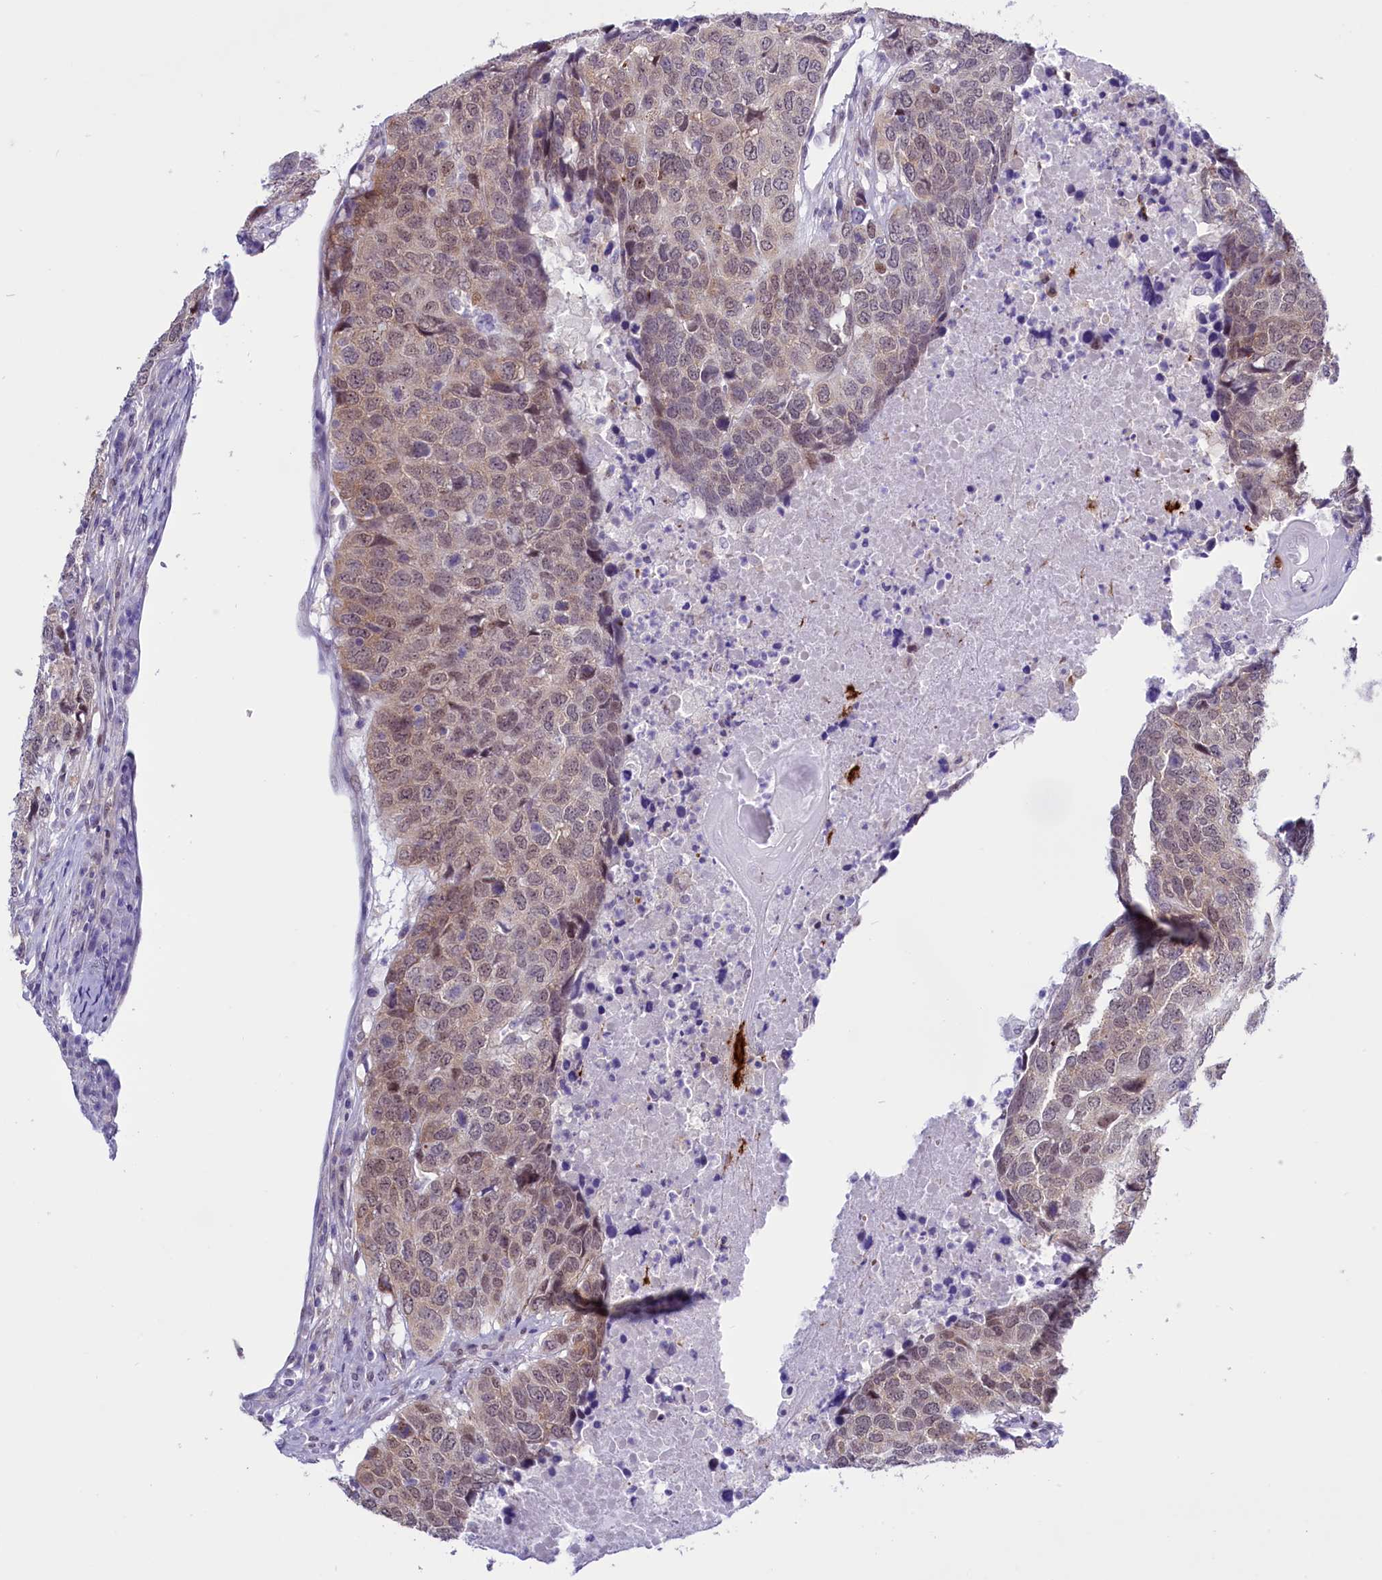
{"staining": {"intensity": "weak", "quantity": "<25%", "location": "nuclear"}, "tissue": "head and neck cancer", "cell_type": "Tumor cells", "image_type": "cancer", "snomed": [{"axis": "morphology", "description": "Squamous cell carcinoma, NOS"}, {"axis": "topography", "description": "Head-Neck"}], "caption": "The immunohistochemistry photomicrograph has no significant staining in tumor cells of head and neck squamous cell carcinoma tissue. (IHC, brightfield microscopy, high magnification).", "gene": "RPS6KB1", "patient": {"sex": "male", "age": 66}}